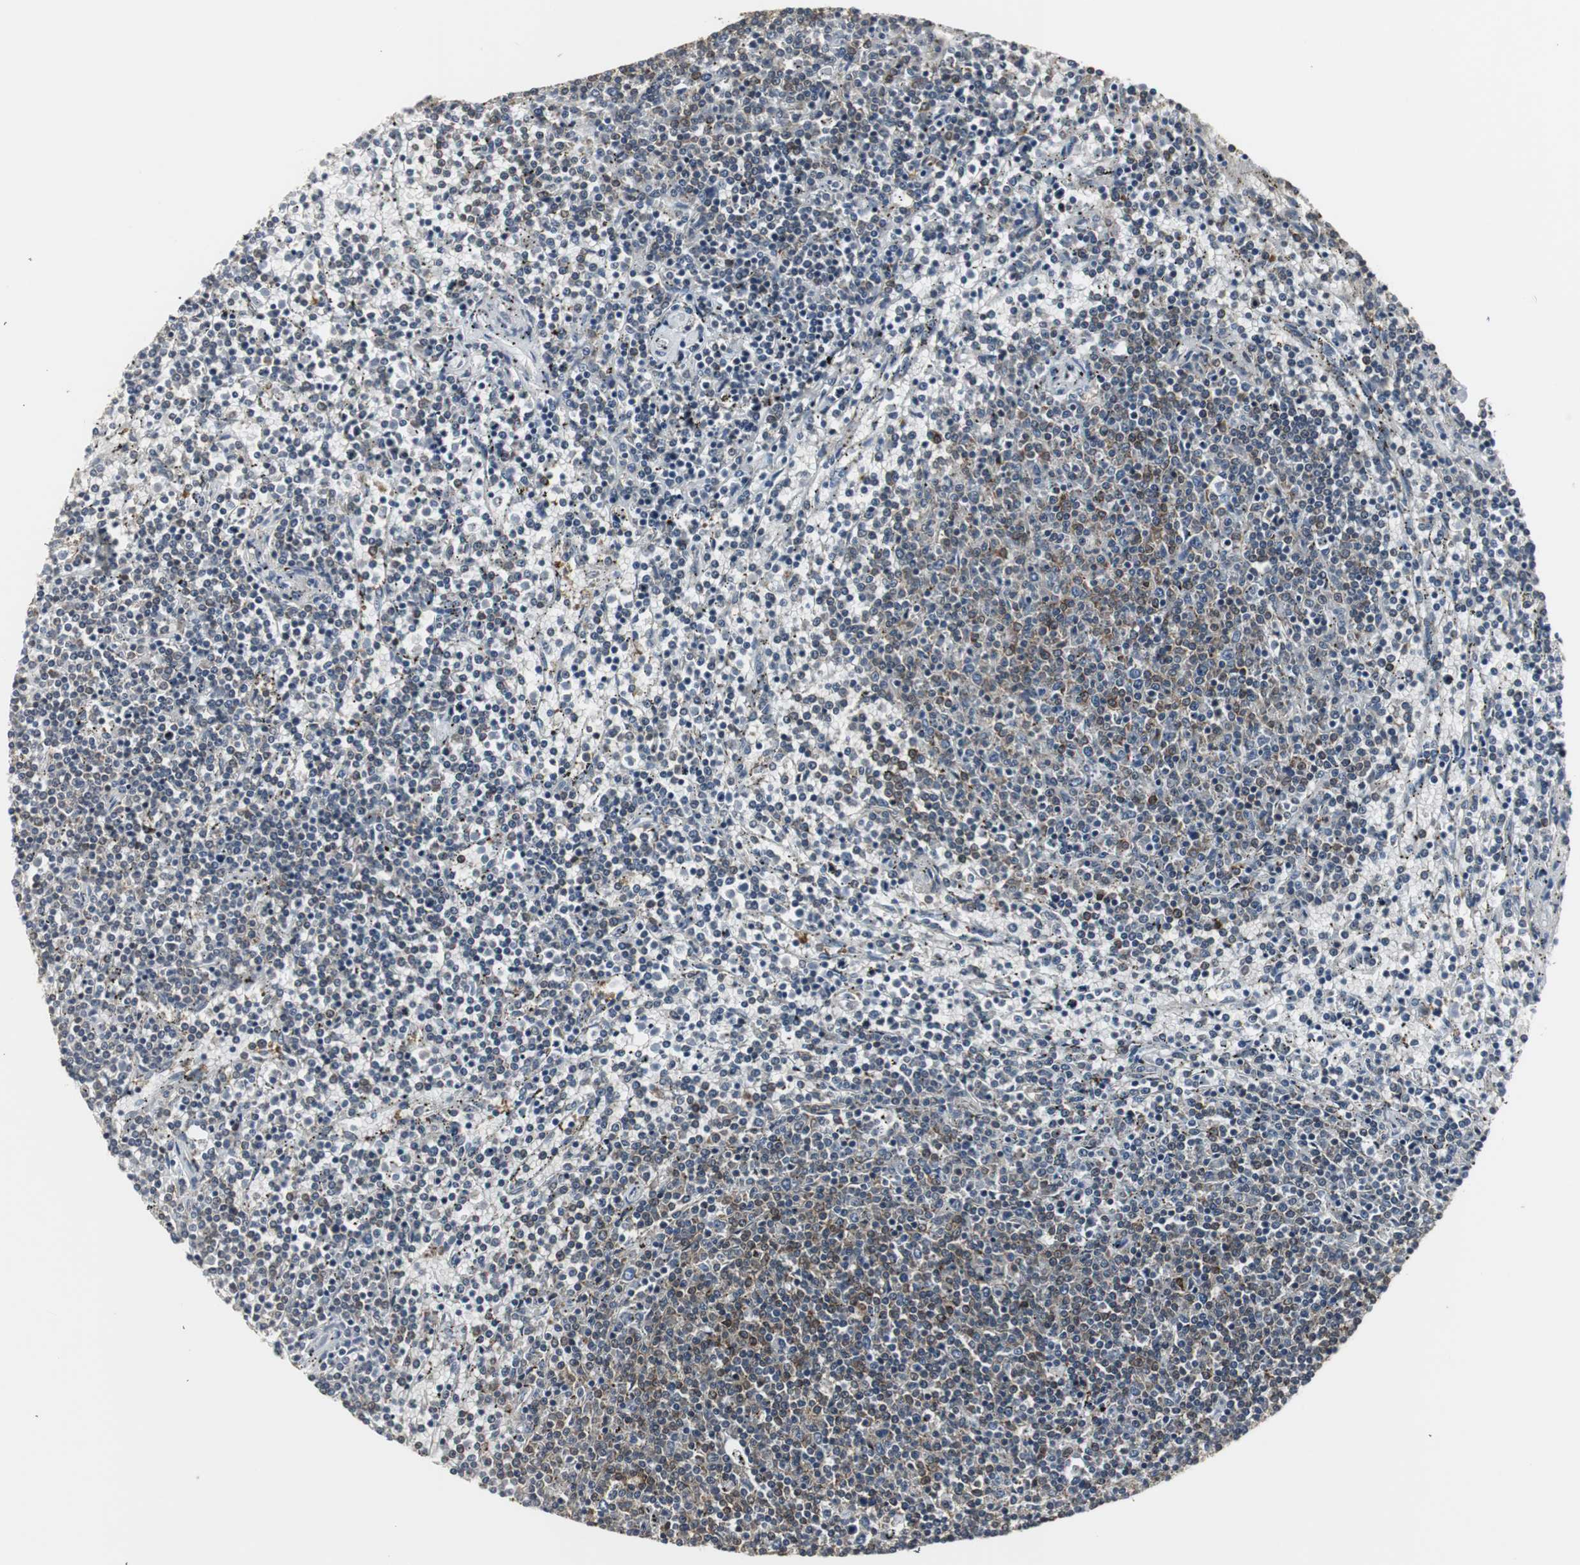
{"staining": {"intensity": "strong", "quantity": "25%-75%", "location": "cytoplasmic/membranous,nuclear"}, "tissue": "lymphoma", "cell_type": "Tumor cells", "image_type": "cancer", "snomed": [{"axis": "morphology", "description": "Malignant lymphoma, non-Hodgkin's type, Low grade"}, {"axis": "topography", "description": "Spleen"}], "caption": "Low-grade malignant lymphoma, non-Hodgkin's type stained with DAB (3,3'-diaminobenzidine) immunohistochemistry (IHC) demonstrates high levels of strong cytoplasmic/membranous and nuclear staining in approximately 25%-75% of tumor cells.", "gene": "PLIN3", "patient": {"sex": "female", "age": 50}}